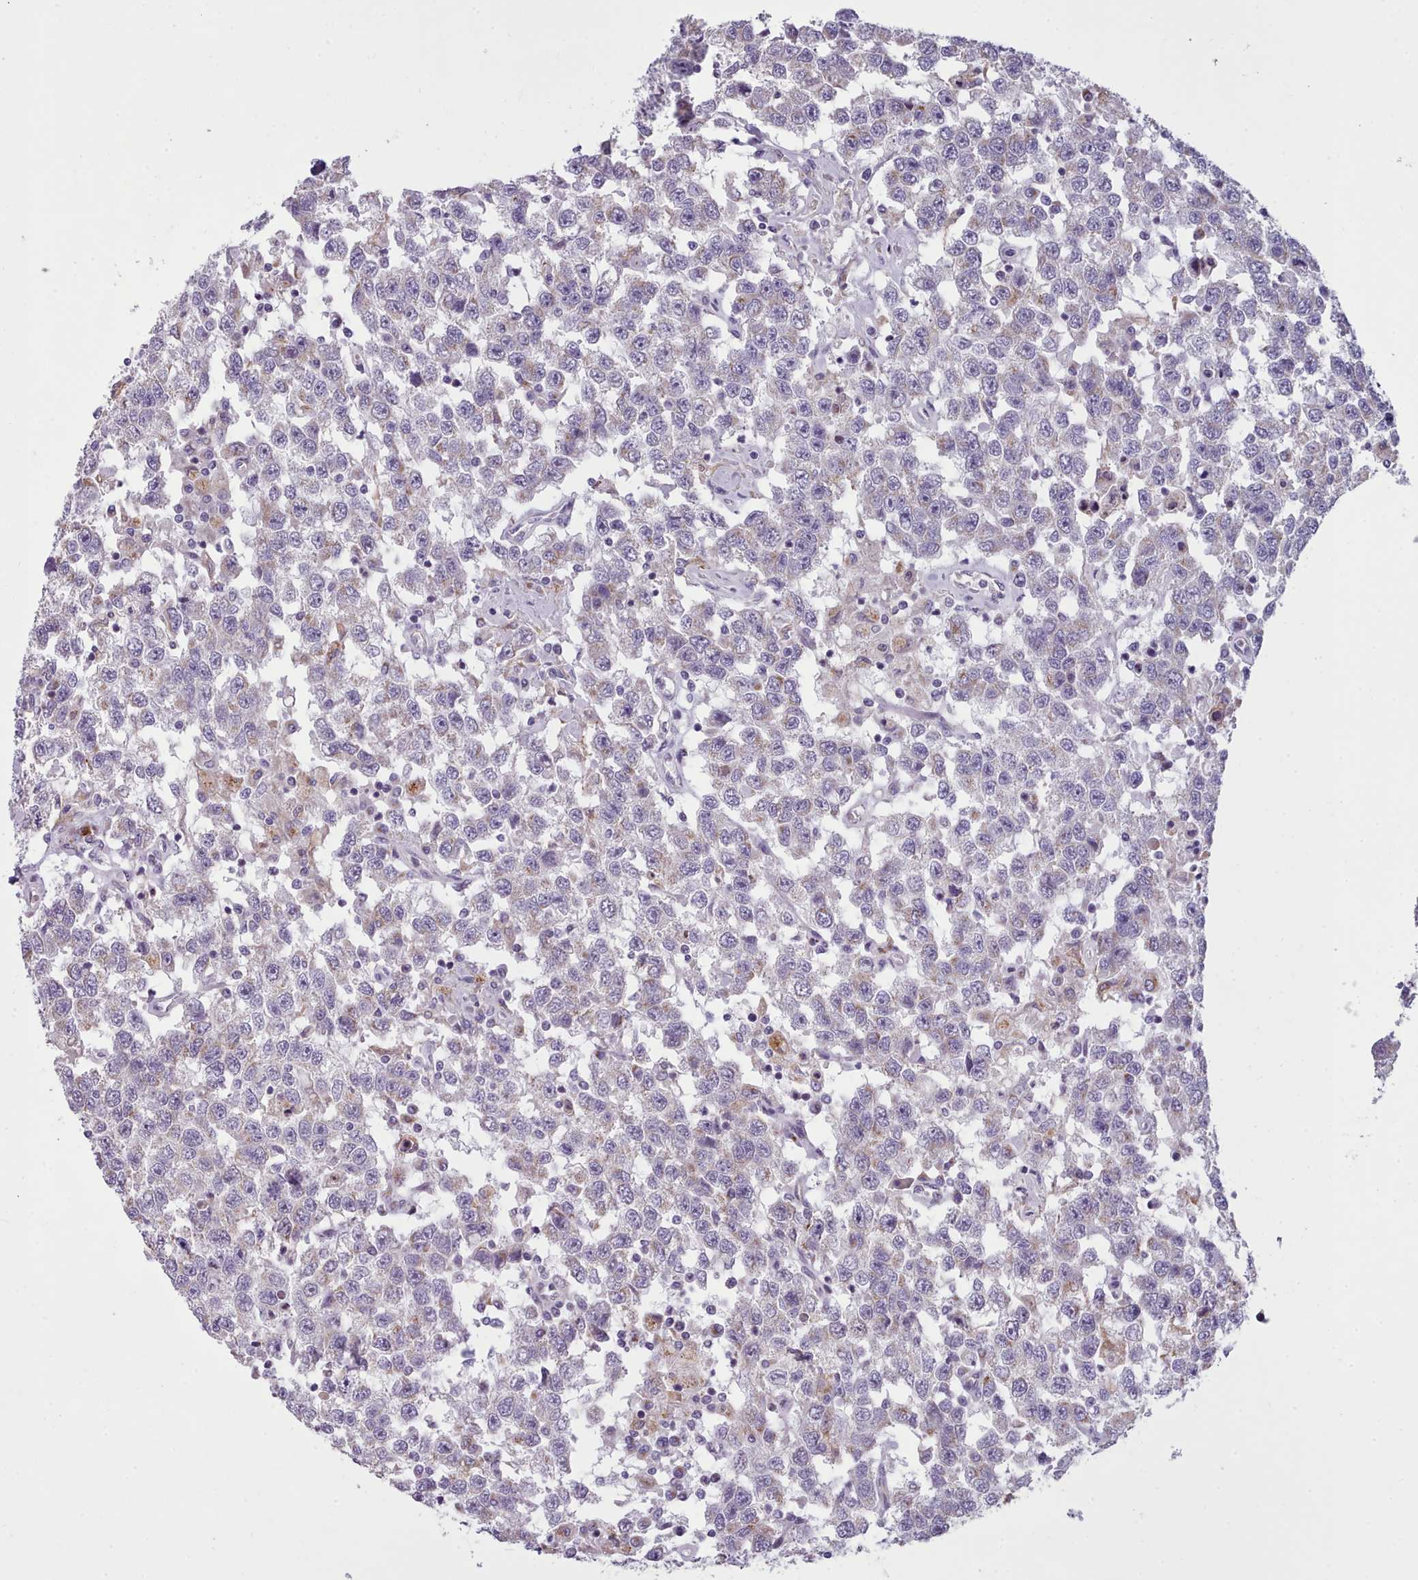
{"staining": {"intensity": "negative", "quantity": "none", "location": "none"}, "tissue": "testis cancer", "cell_type": "Tumor cells", "image_type": "cancer", "snomed": [{"axis": "morphology", "description": "Seminoma, NOS"}, {"axis": "topography", "description": "Testis"}], "caption": "Immunohistochemical staining of human seminoma (testis) demonstrates no significant staining in tumor cells. (Brightfield microscopy of DAB IHC at high magnification).", "gene": "SLC52A3", "patient": {"sex": "male", "age": 41}}